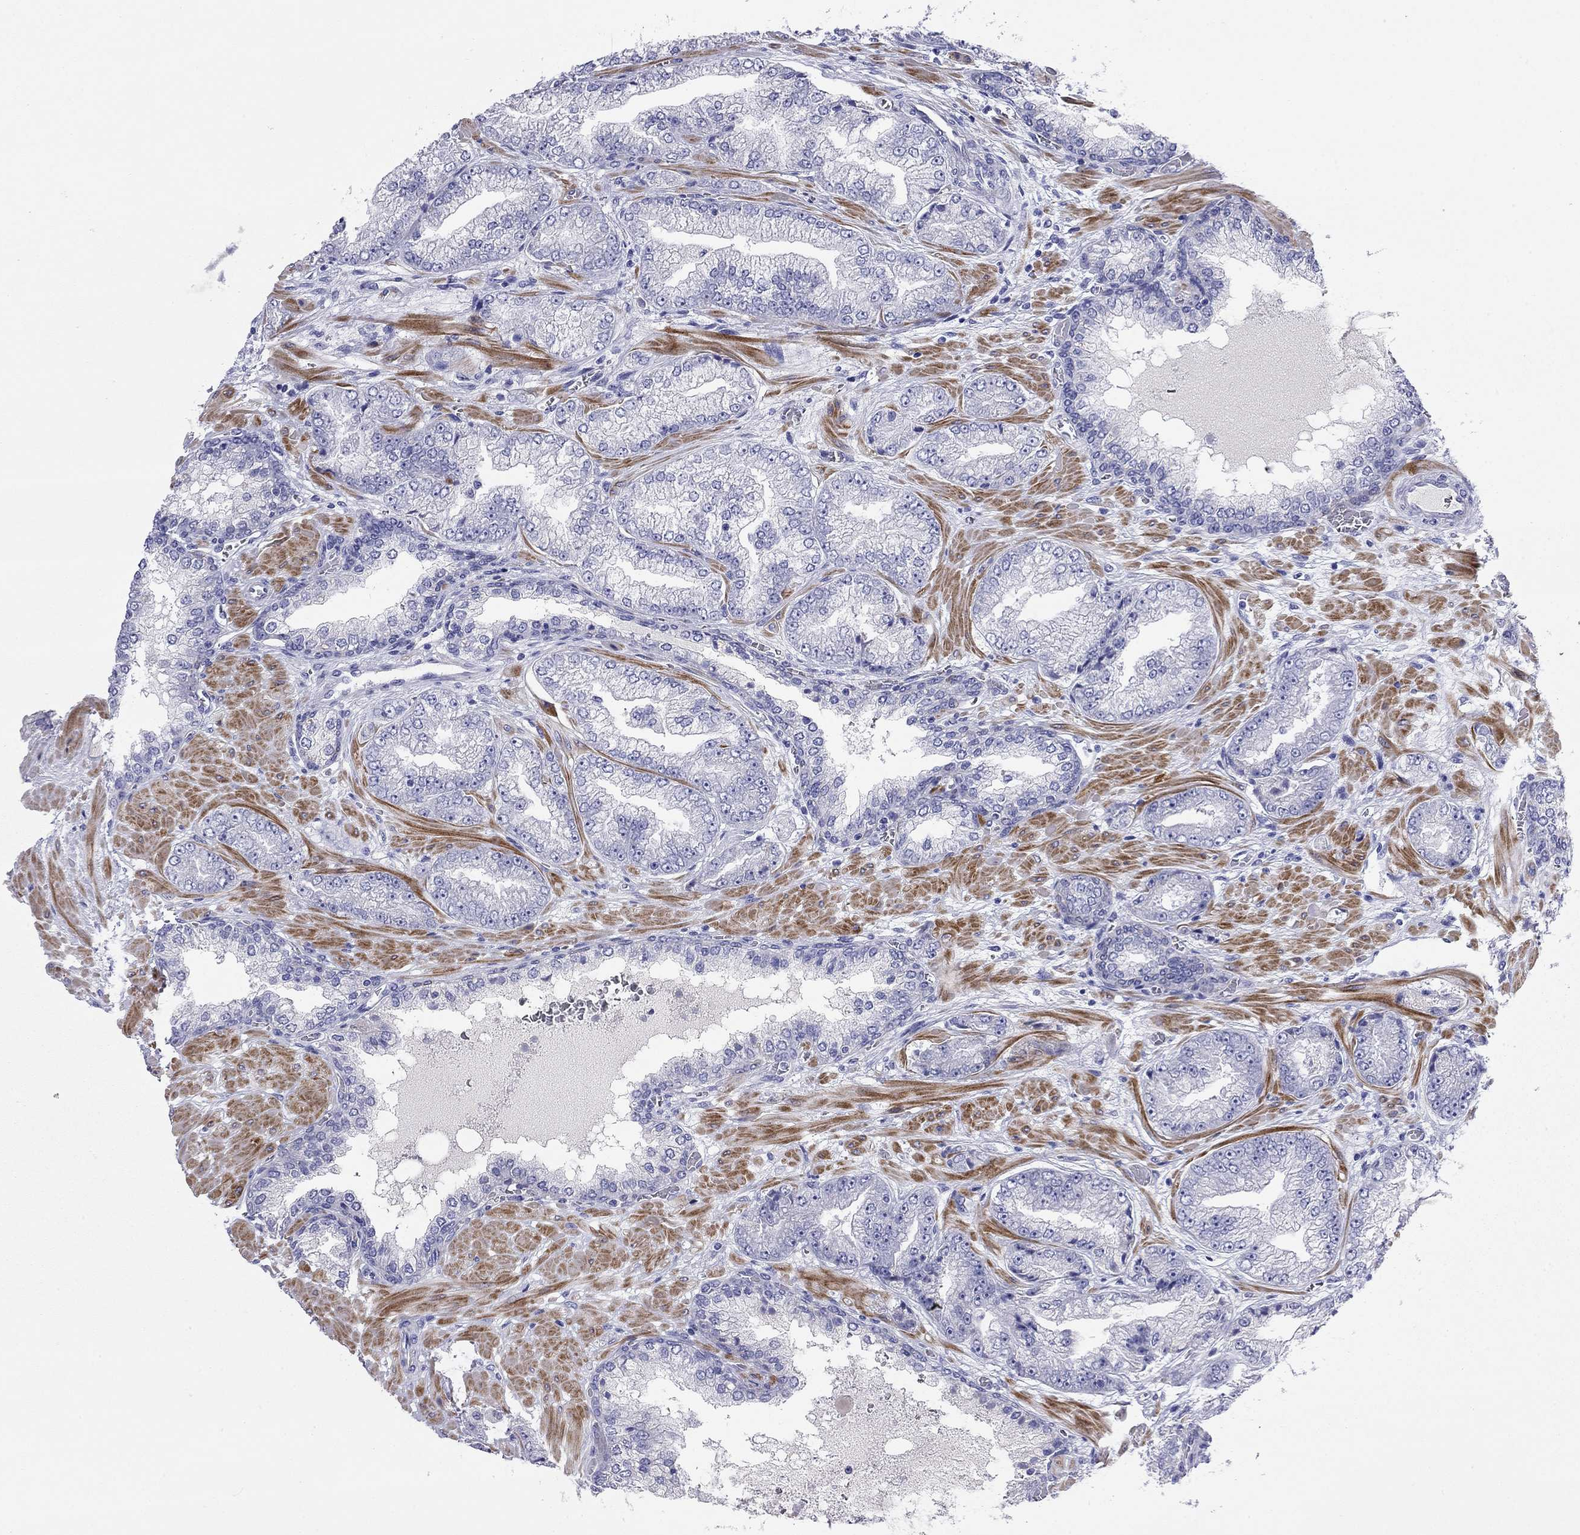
{"staining": {"intensity": "negative", "quantity": "none", "location": "none"}, "tissue": "prostate cancer", "cell_type": "Tumor cells", "image_type": "cancer", "snomed": [{"axis": "morphology", "description": "Adenocarcinoma, Low grade"}, {"axis": "topography", "description": "Prostate"}], "caption": "Prostate cancer (adenocarcinoma (low-grade)) stained for a protein using immunohistochemistry (IHC) shows no positivity tumor cells.", "gene": "CMYA5", "patient": {"sex": "male", "age": 57}}